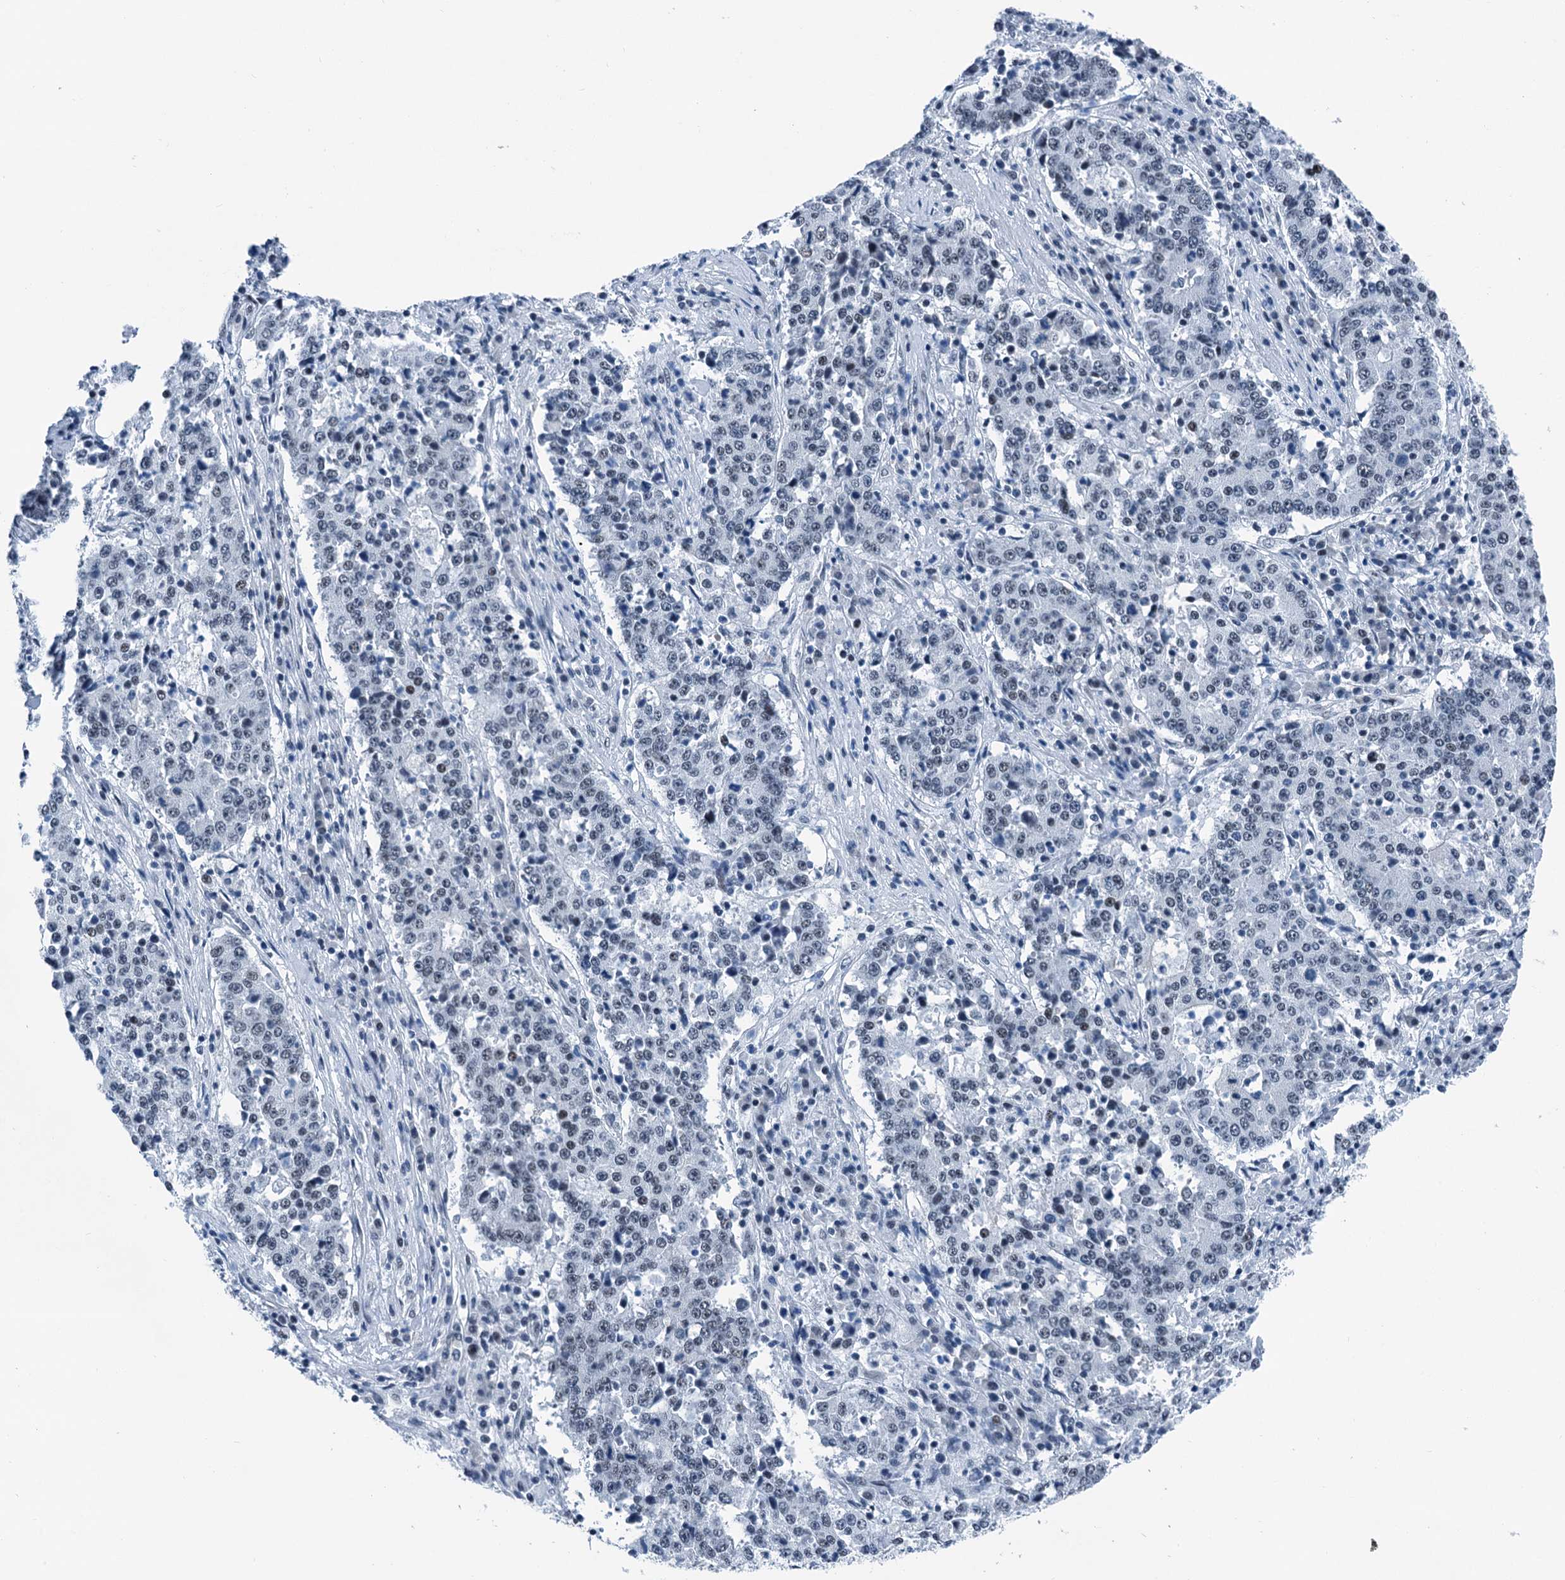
{"staining": {"intensity": "negative", "quantity": "none", "location": "none"}, "tissue": "stomach cancer", "cell_type": "Tumor cells", "image_type": "cancer", "snomed": [{"axis": "morphology", "description": "Adenocarcinoma, NOS"}, {"axis": "topography", "description": "Stomach"}], "caption": "This histopathology image is of stomach cancer (adenocarcinoma) stained with immunohistochemistry (IHC) to label a protein in brown with the nuclei are counter-stained blue. There is no expression in tumor cells.", "gene": "TRPT1", "patient": {"sex": "male", "age": 59}}